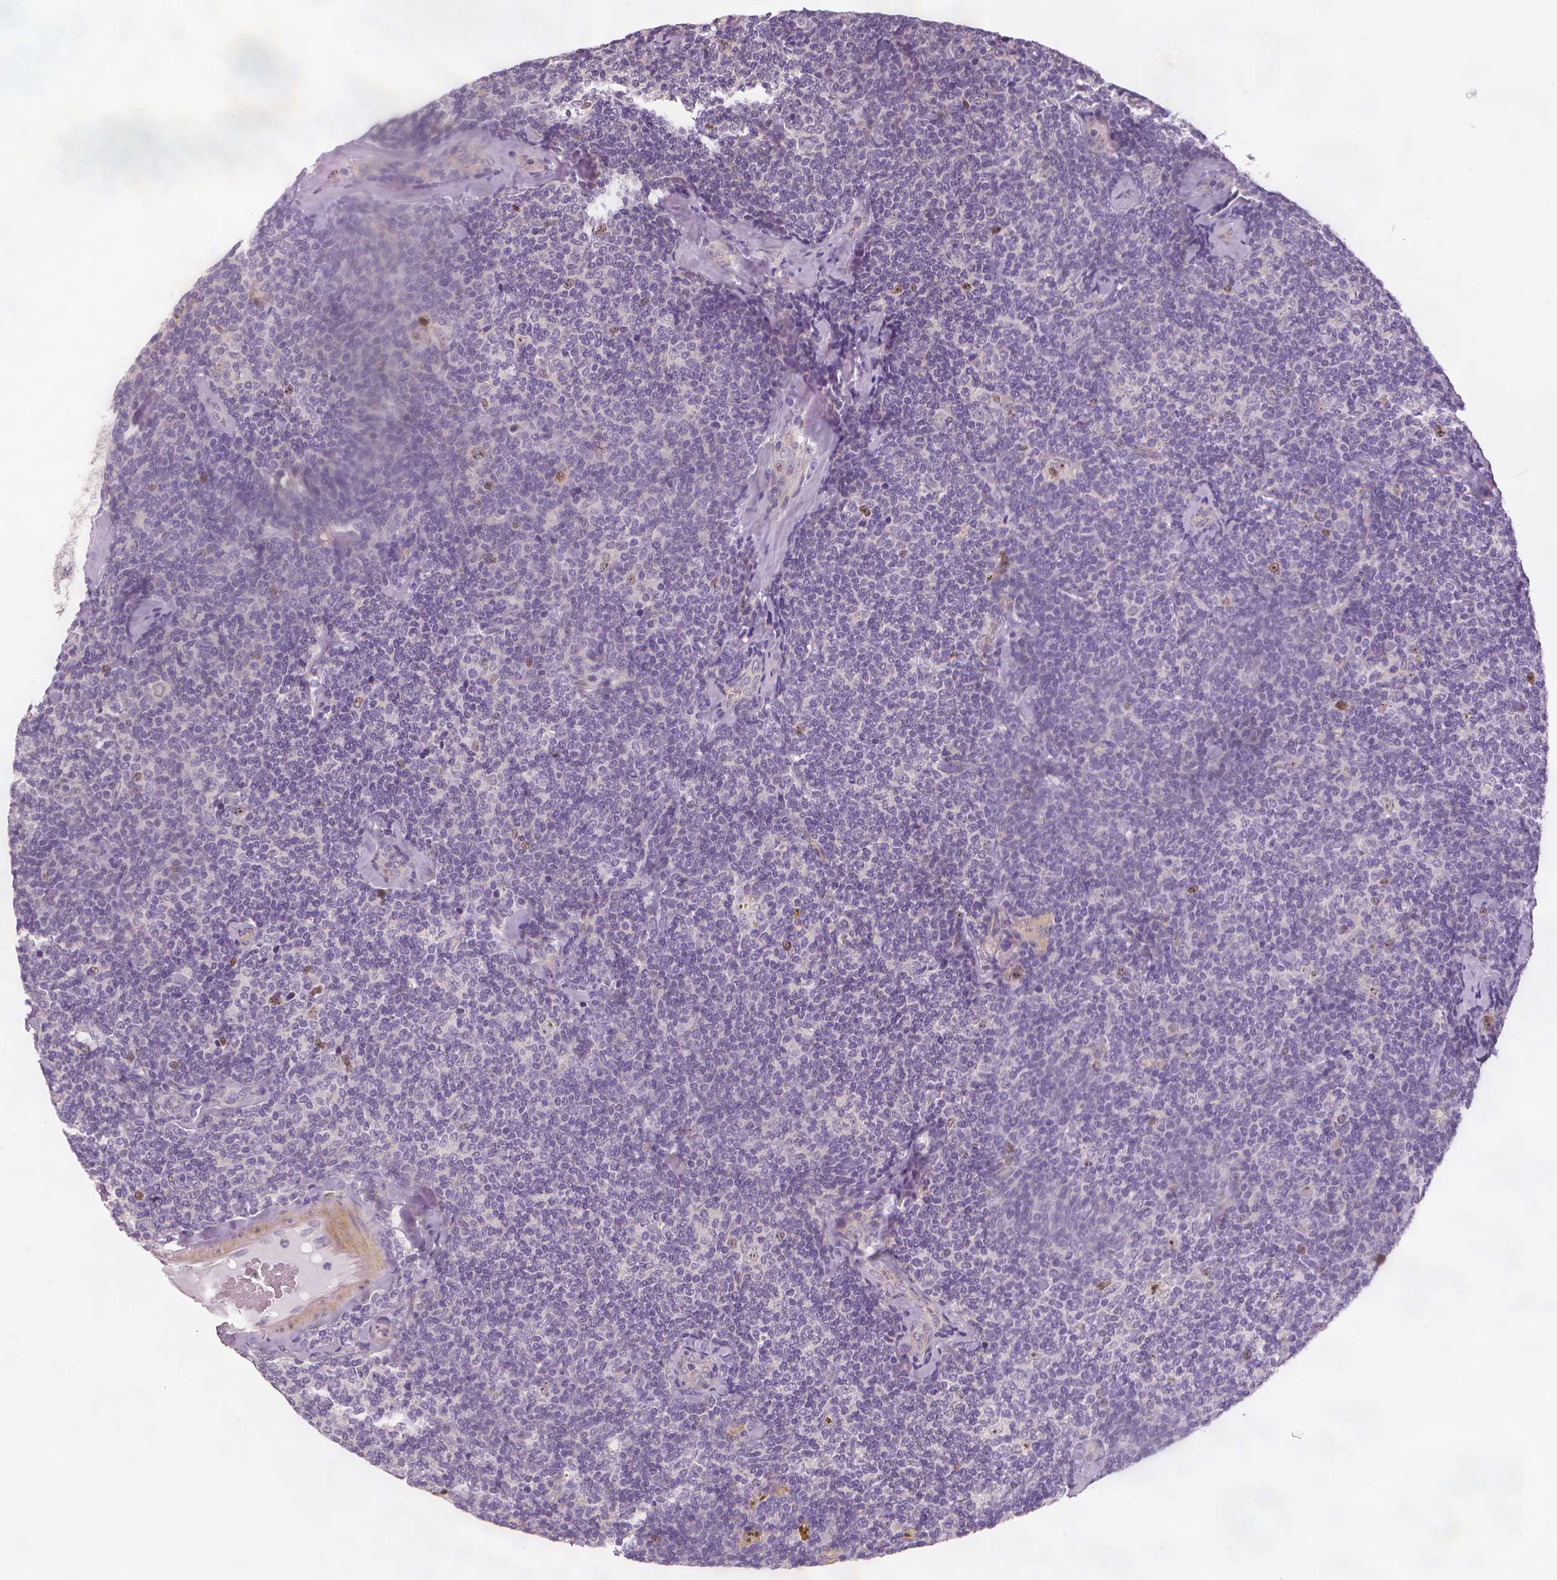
{"staining": {"intensity": "negative", "quantity": "none", "location": "none"}, "tissue": "lymphoma", "cell_type": "Tumor cells", "image_type": "cancer", "snomed": [{"axis": "morphology", "description": "Malignant lymphoma, non-Hodgkin's type, Low grade"}, {"axis": "topography", "description": "Lymph node"}], "caption": "DAB (3,3'-diaminobenzidine) immunohistochemical staining of lymphoma shows no significant staining in tumor cells.", "gene": "MKI67", "patient": {"sex": "female", "age": 56}}